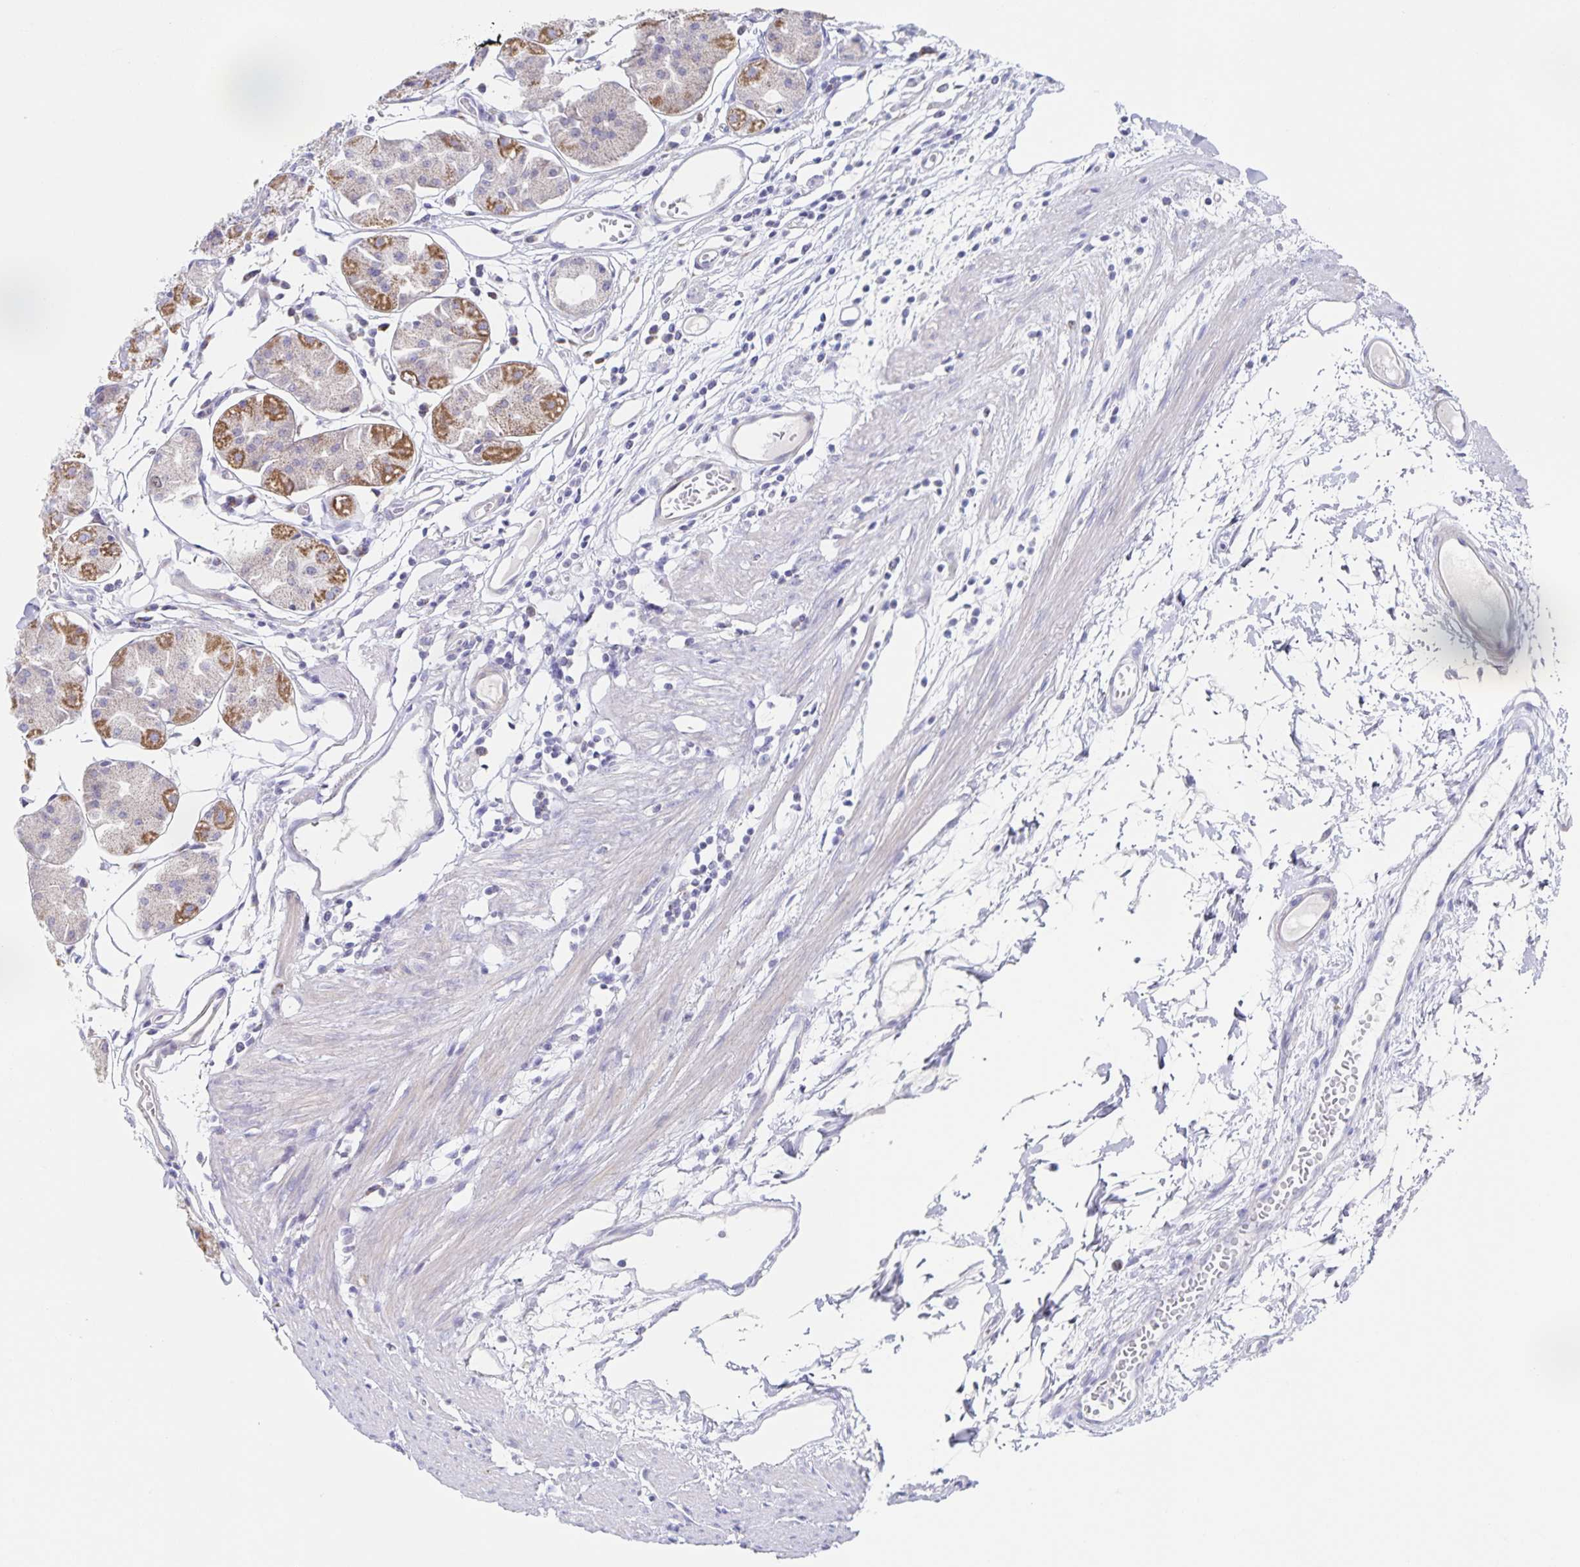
{"staining": {"intensity": "moderate", "quantity": "<25%", "location": "cytoplasmic/membranous,nuclear"}, "tissue": "stomach", "cell_type": "Glandular cells", "image_type": "normal", "snomed": [{"axis": "morphology", "description": "Normal tissue, NOS"}, {"axis": "topography", "description": "Stomach"}], "caption": "Human stomach stained for a protein (brown) exhibits moderate cytoplasmic/membranous,nuclear positive positivity in about <25% of glandular cells.", "gene": "CENPH", "patient": {"sex": "male", "age": 55}}